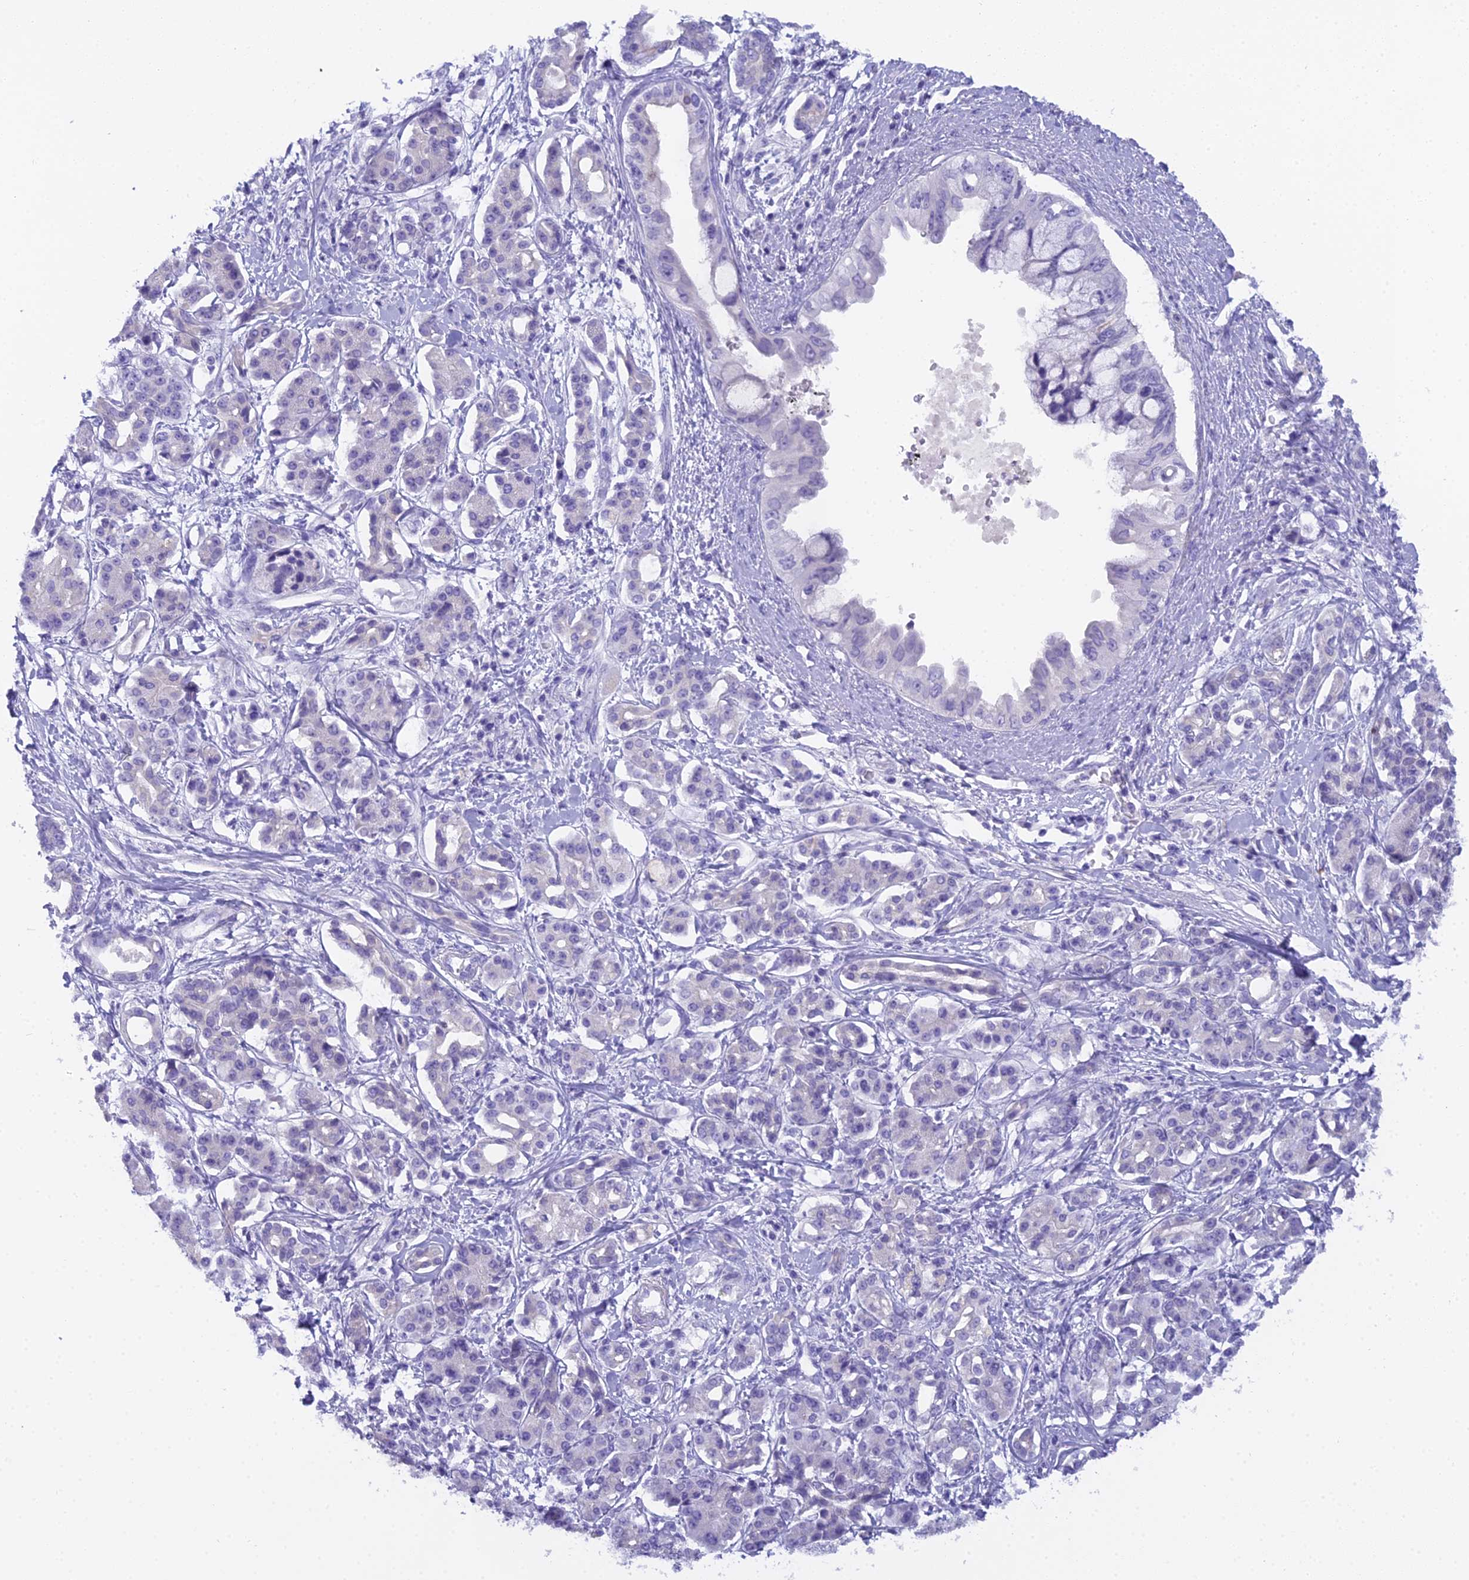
{"staining": {"intensity": "negative", "quantity": "none", "location": "none"}, "tissue": "pancreatic cancer", "cell_type": "Tumor cells", "image_type": "cancer", "snomed": [{"axis": "morphology", "description": "Adenocarcinoma, NOS"}, {"axis": "topography", "description": "Pancreas"}], "caption": "Tumor cells show no significant protein expression in pancreatic adenocarcinoma.", "gene": "UNC80", "patient": {"sex": "female", "age": 56}}